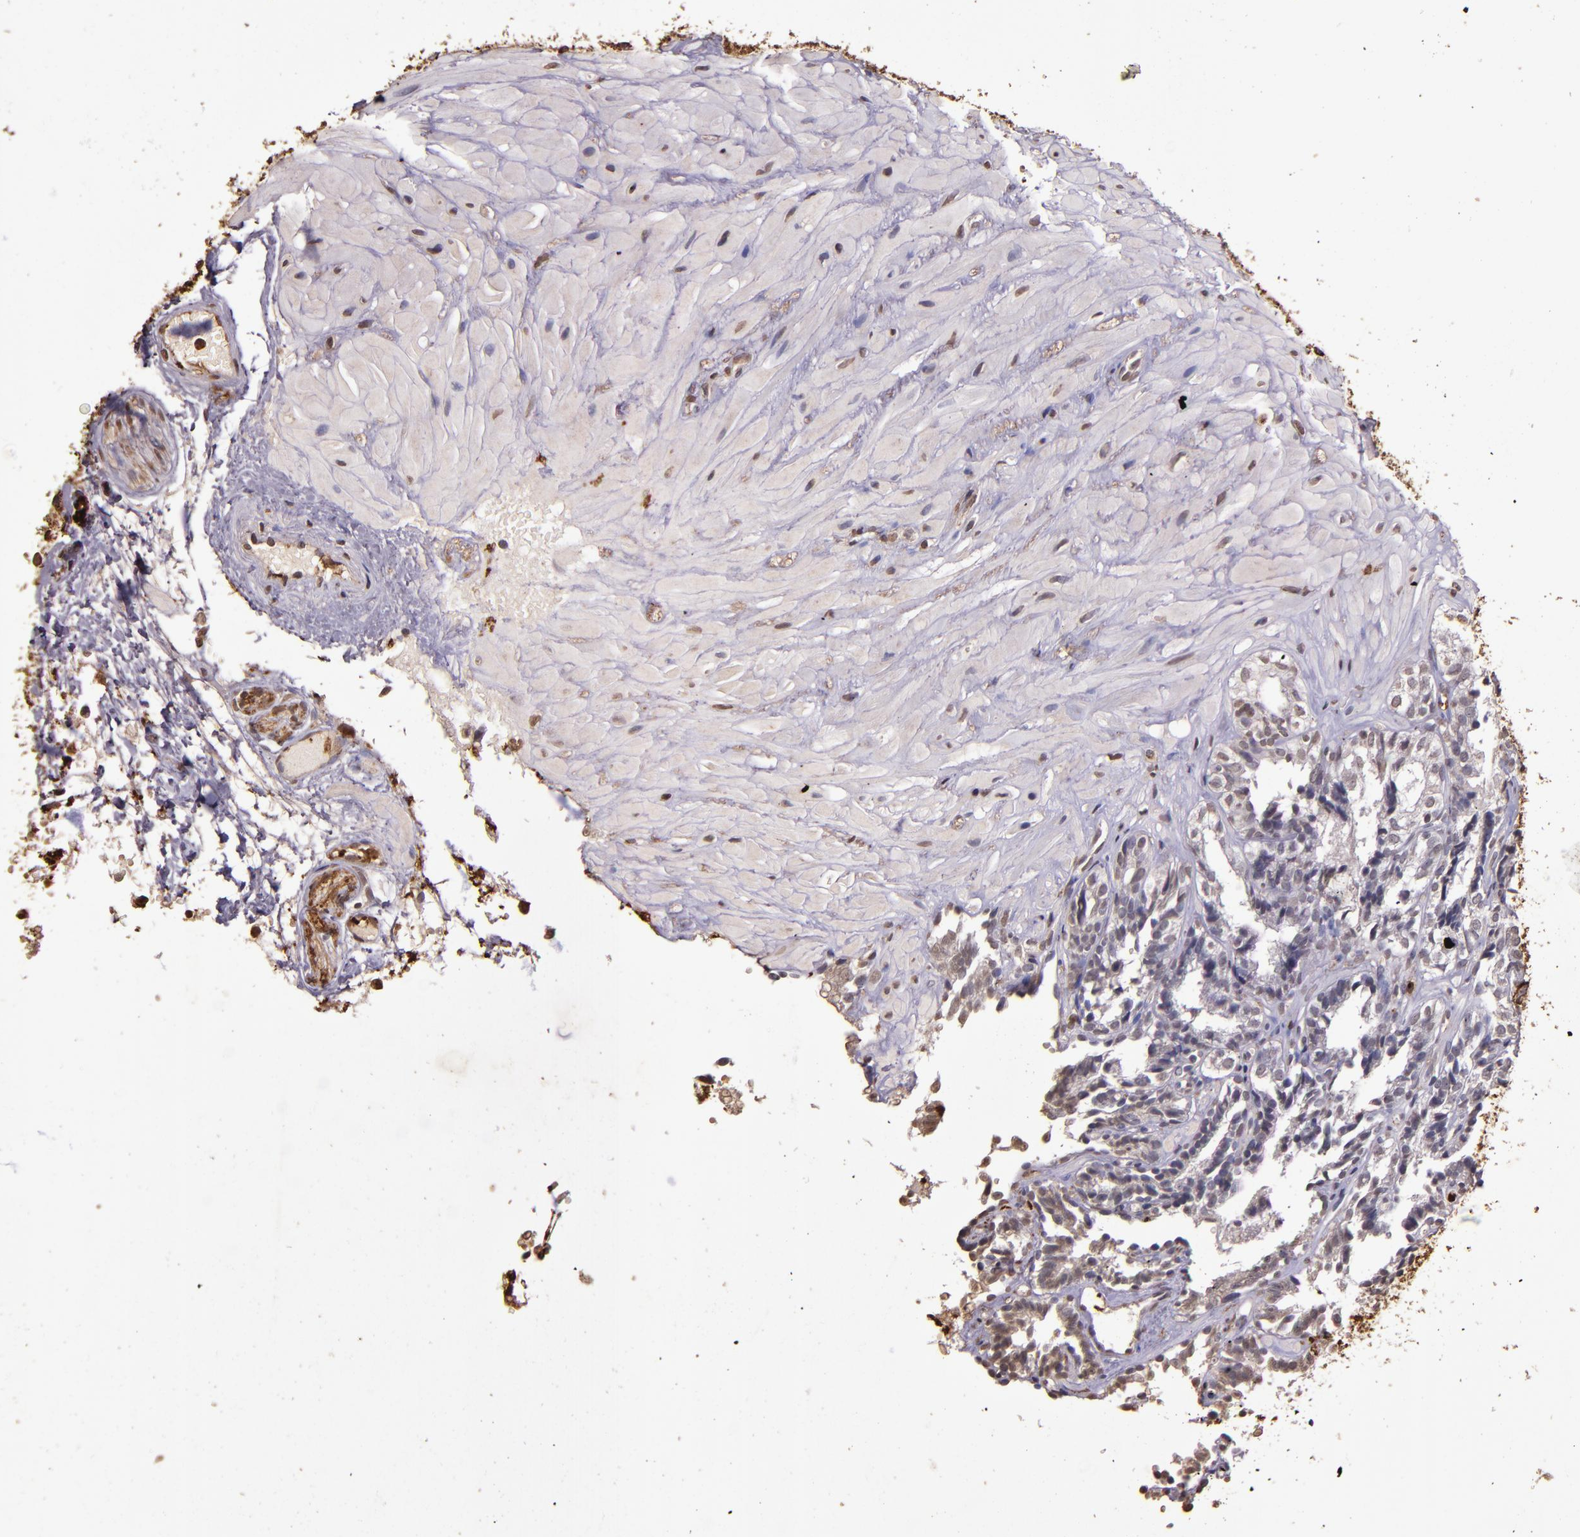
{"staining": {"intensity": "weak", "quantity": "25%-75%", "location": "cytoplasmic/membranous"}, "tissue": "seminal vesicle", "cell_type": "Glandular cells", "image_type": "normal", "snomed": [{"axis": "morphology", "description": "Normal tissue, NOS"}, {"axis": "topography", "description": "Seminal veicle"}], "caption": "Glandular cells demonstrate low levels of weak cytoplasmic/membranous staining in approximately 25%-75% of cells in normal seminal vesicle. (DAB (3,3'-diaminobenzidine) IHC with brightfield microscopy, high magnification).", "gene": "SLC2A3", "patient": {"sex": "male", "age": 26}}